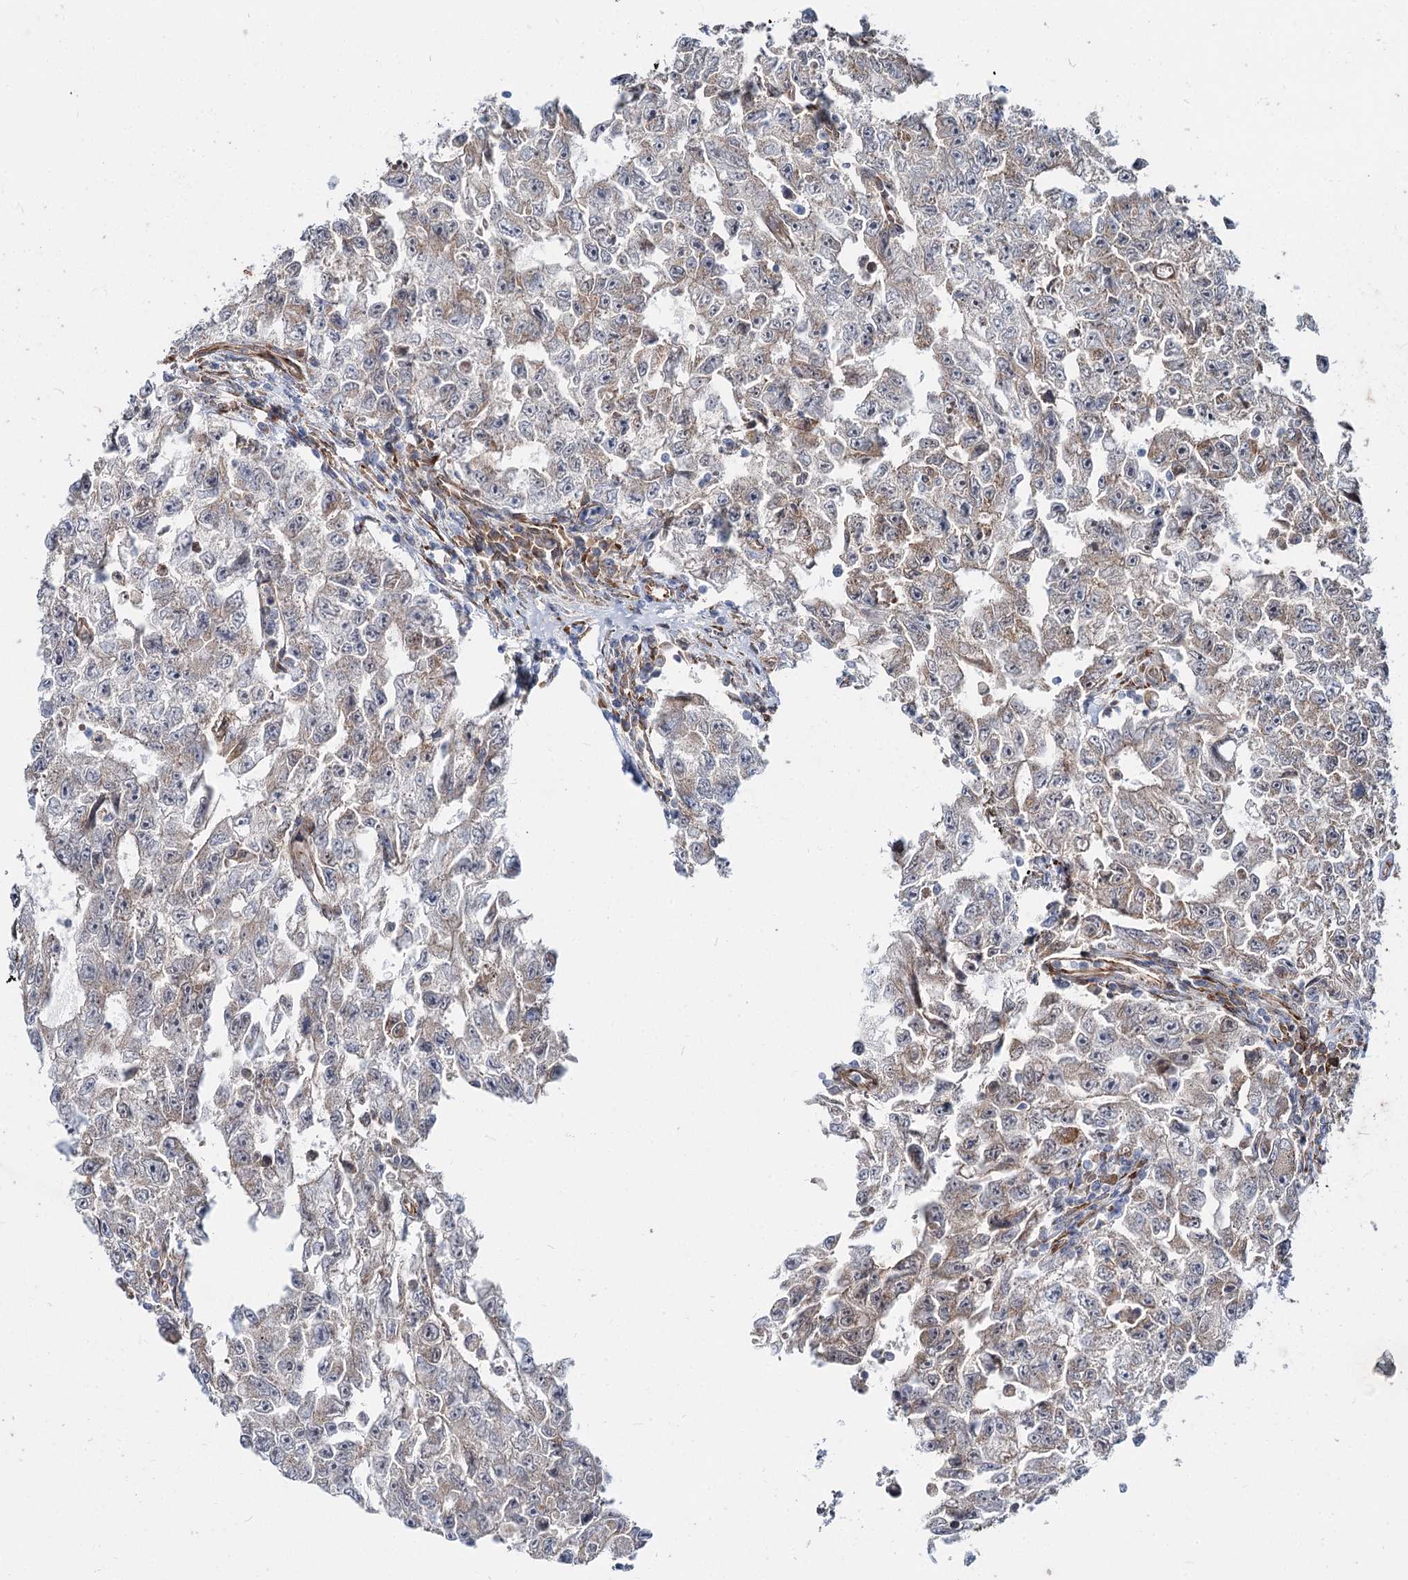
{"staining": {"intensity": "weak", "quantity": "25%-75%", "location": "cytoplasmic/membranous"}, "tissue": "testis cancer", "cell_type": "Tumor cells", "image_type": "cancer", "snomed": [{"axis": "morphology", "description": "Carcinoma, Embryonal, NOS"}, {"axis": "topography", "description": "Testis"}], "caption": "A low amount of weak cytoplasmic/membranous positivity is appreciated in about 25%-75% of tumor cells in testis cancer tissue.", "gene": "SPART", "patient": {"sex": "male", "age": 17}}